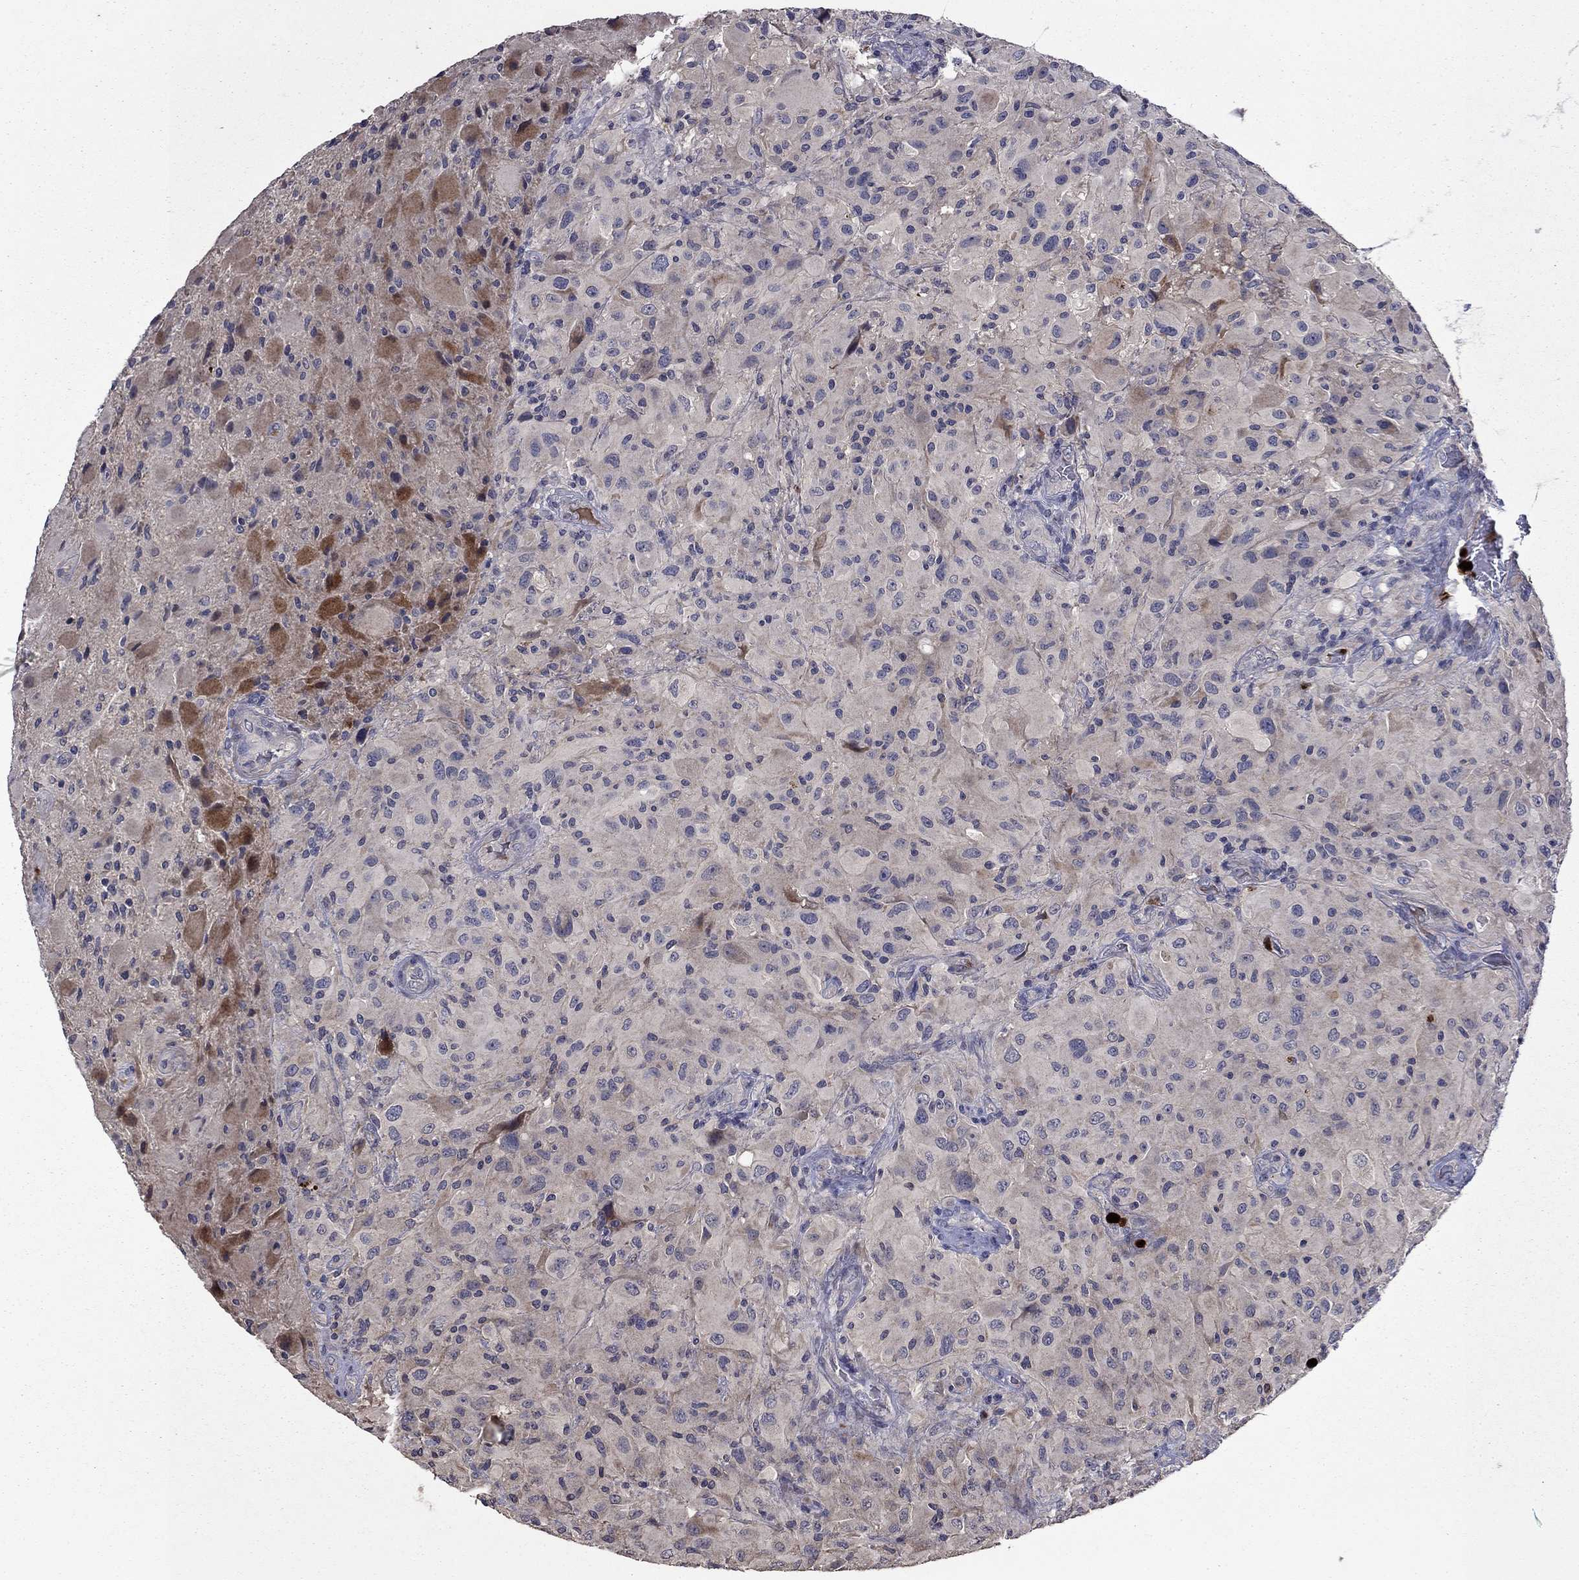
{"staining": {"intensity": "moderate", "quantity": "<25%", "location": "cytoplasmic/membranous"}, "tissue": "glioma", "cell_type": "Tumor cells", "image_type": "cancer", "snomed": [{"axis": "morphology", "description": "Glioma, malignant, High grade"}, {"axis": "topography", "description": "Cerebral cortex"}], "caption": "The immunohistochemical stain labels moderate cytoplasmic/membranous expression in tumor cells of glioma tissue.", "gene": "SATB1", "patient": {"sex": "male", "age": 35}}